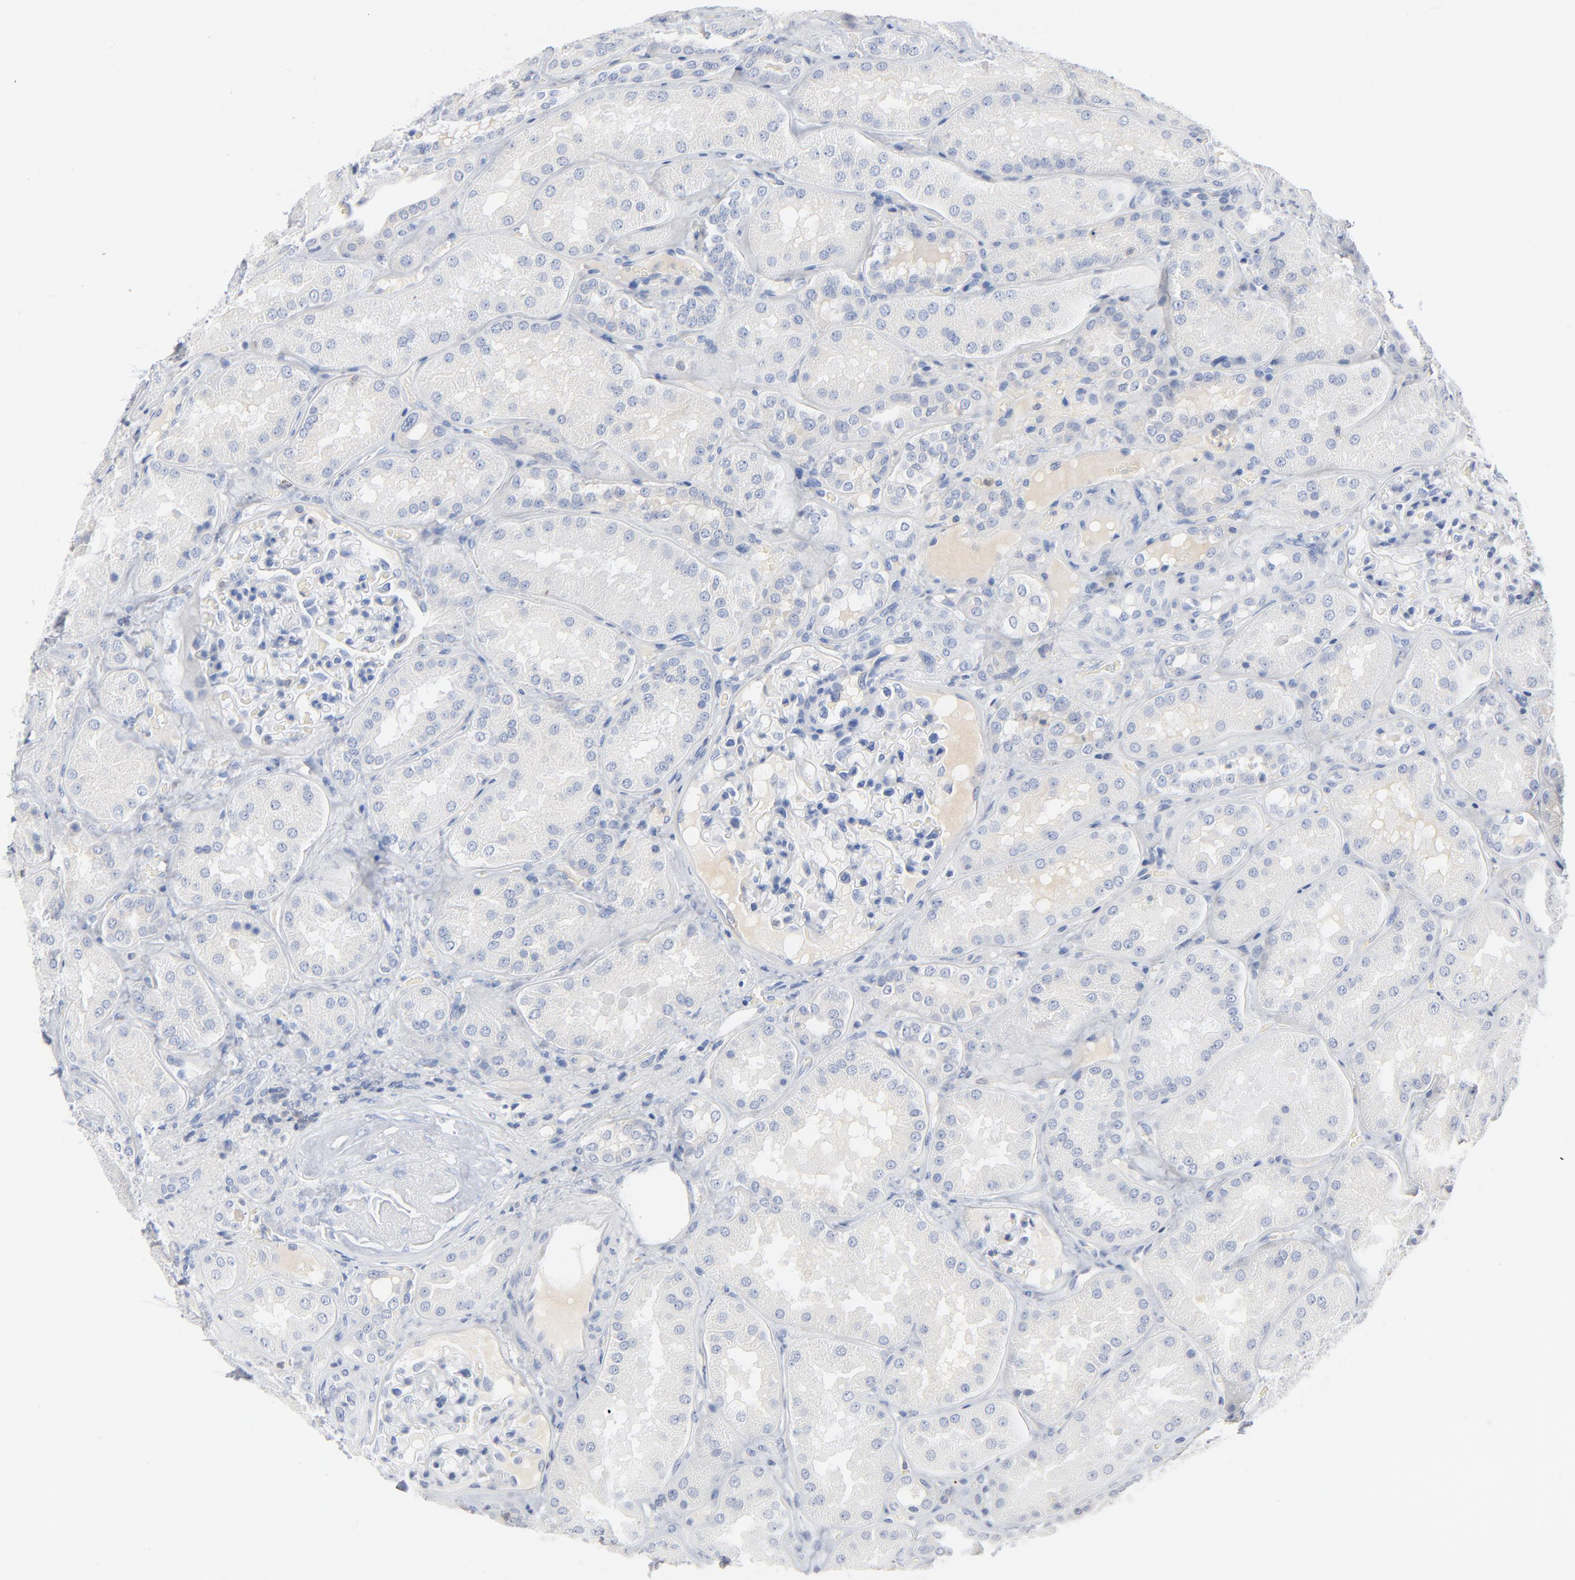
{"staining": {"intensity": "negative", "quantity": "none", "location": "none"}, "tissue": "kidney", "cell_type": "Cells in glomeruli", "image_type": "normal", "snomed": [{"axis": "morphology", "description": "Normal tissue, NOS"}, {"axis": "topography", "description": "Kidney"}], "caption": "The image displays no significant staining in cells in glomeruli of kidney.", "gene": "PTK2B", "patient": {"sex": "female", "age": 56}}